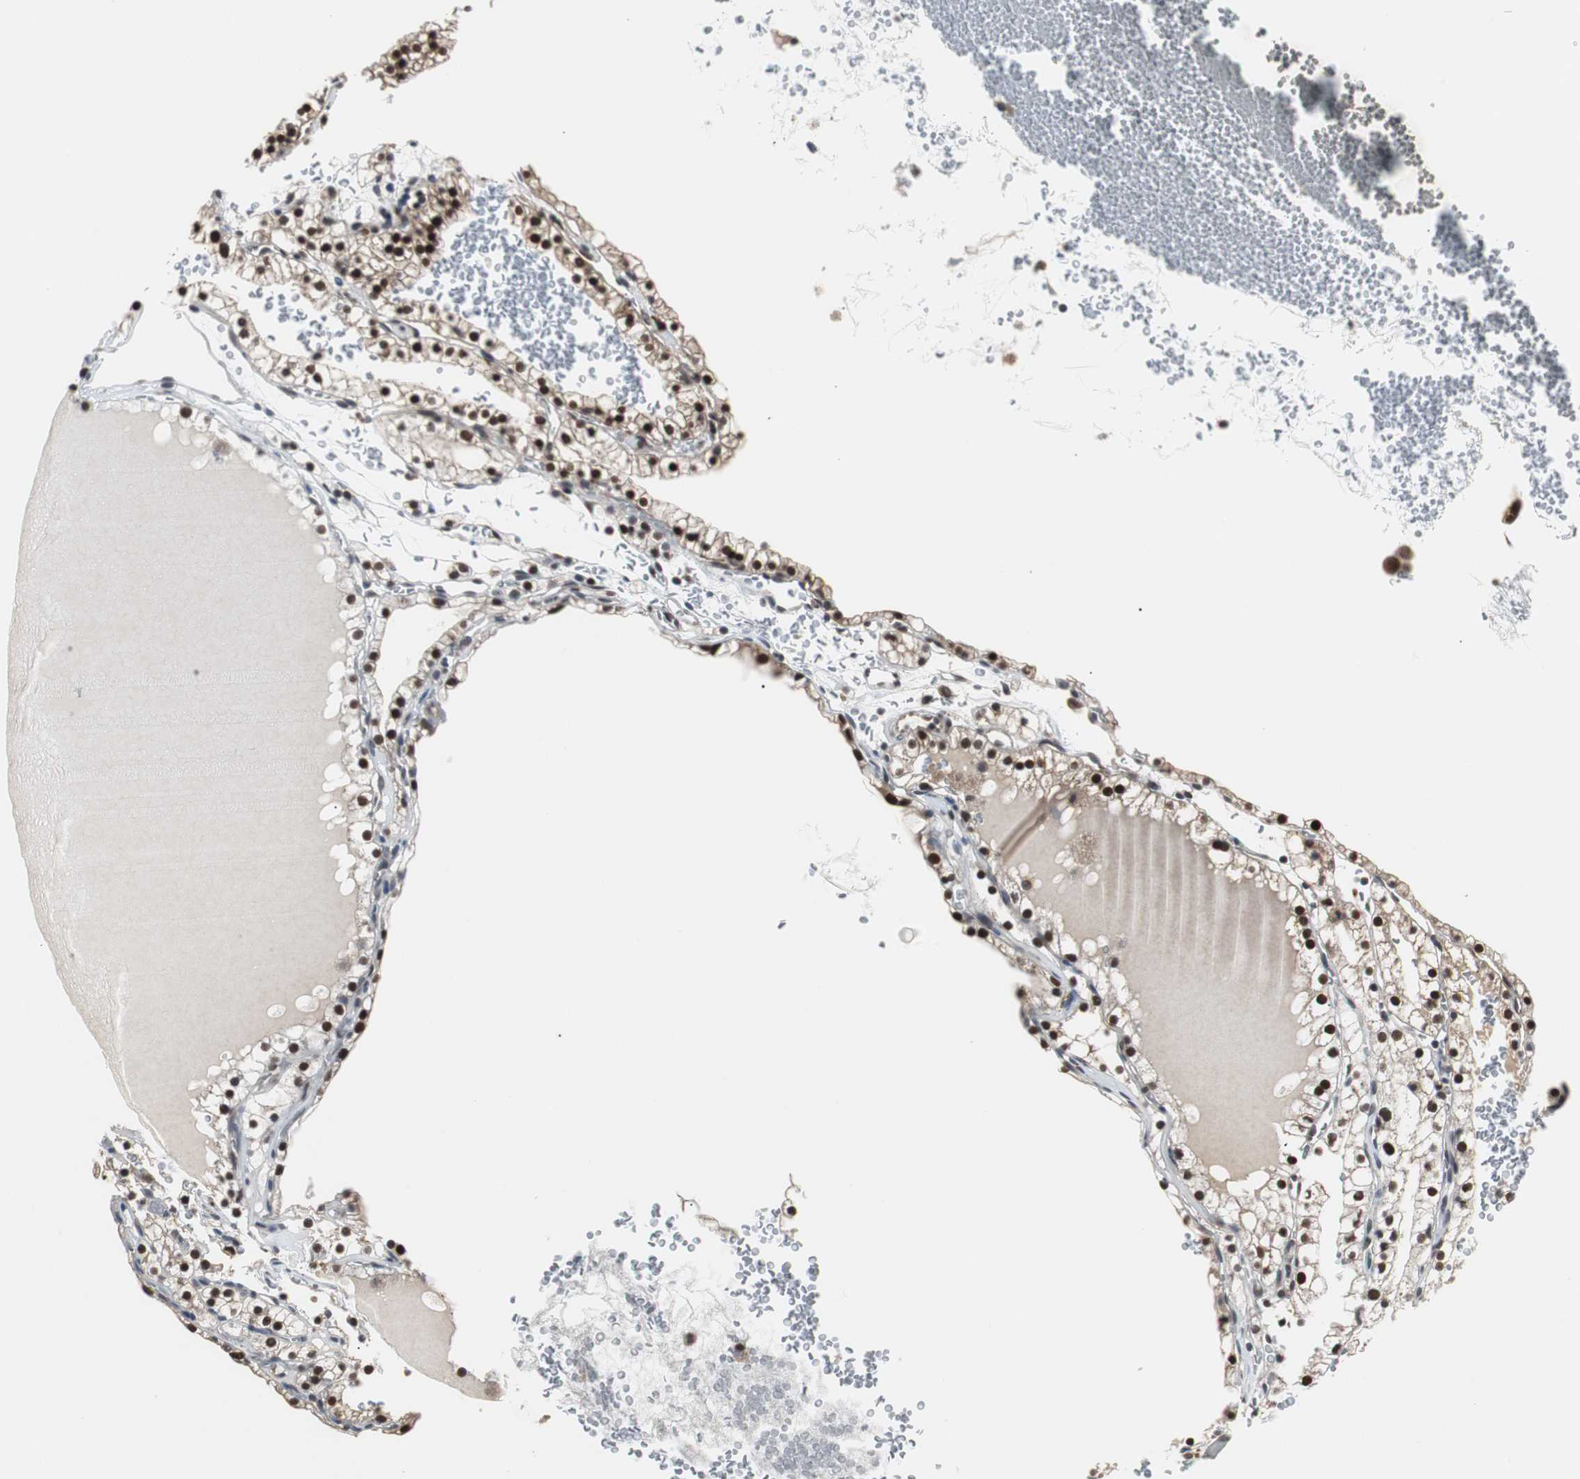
{"staining": {"intensity": "strong", "quantity": ">75%", "location": "nuclear"}, "tissue": "renal cancer", "cell_type": "Tumor cells", "image_type": "cancer", "snomed": [{"axis": "morphology", "description": "Adenocarcinoma, NOS"}, {"axis": "topography", "description": "Kidney"}], "caption": "Tumor cells display high levels of strong nuclear positivity in about >75% of cells in human renal adenocarcinoma.", "gene": "ZHX2", "patient": {"sex": "female", "age": 41}}